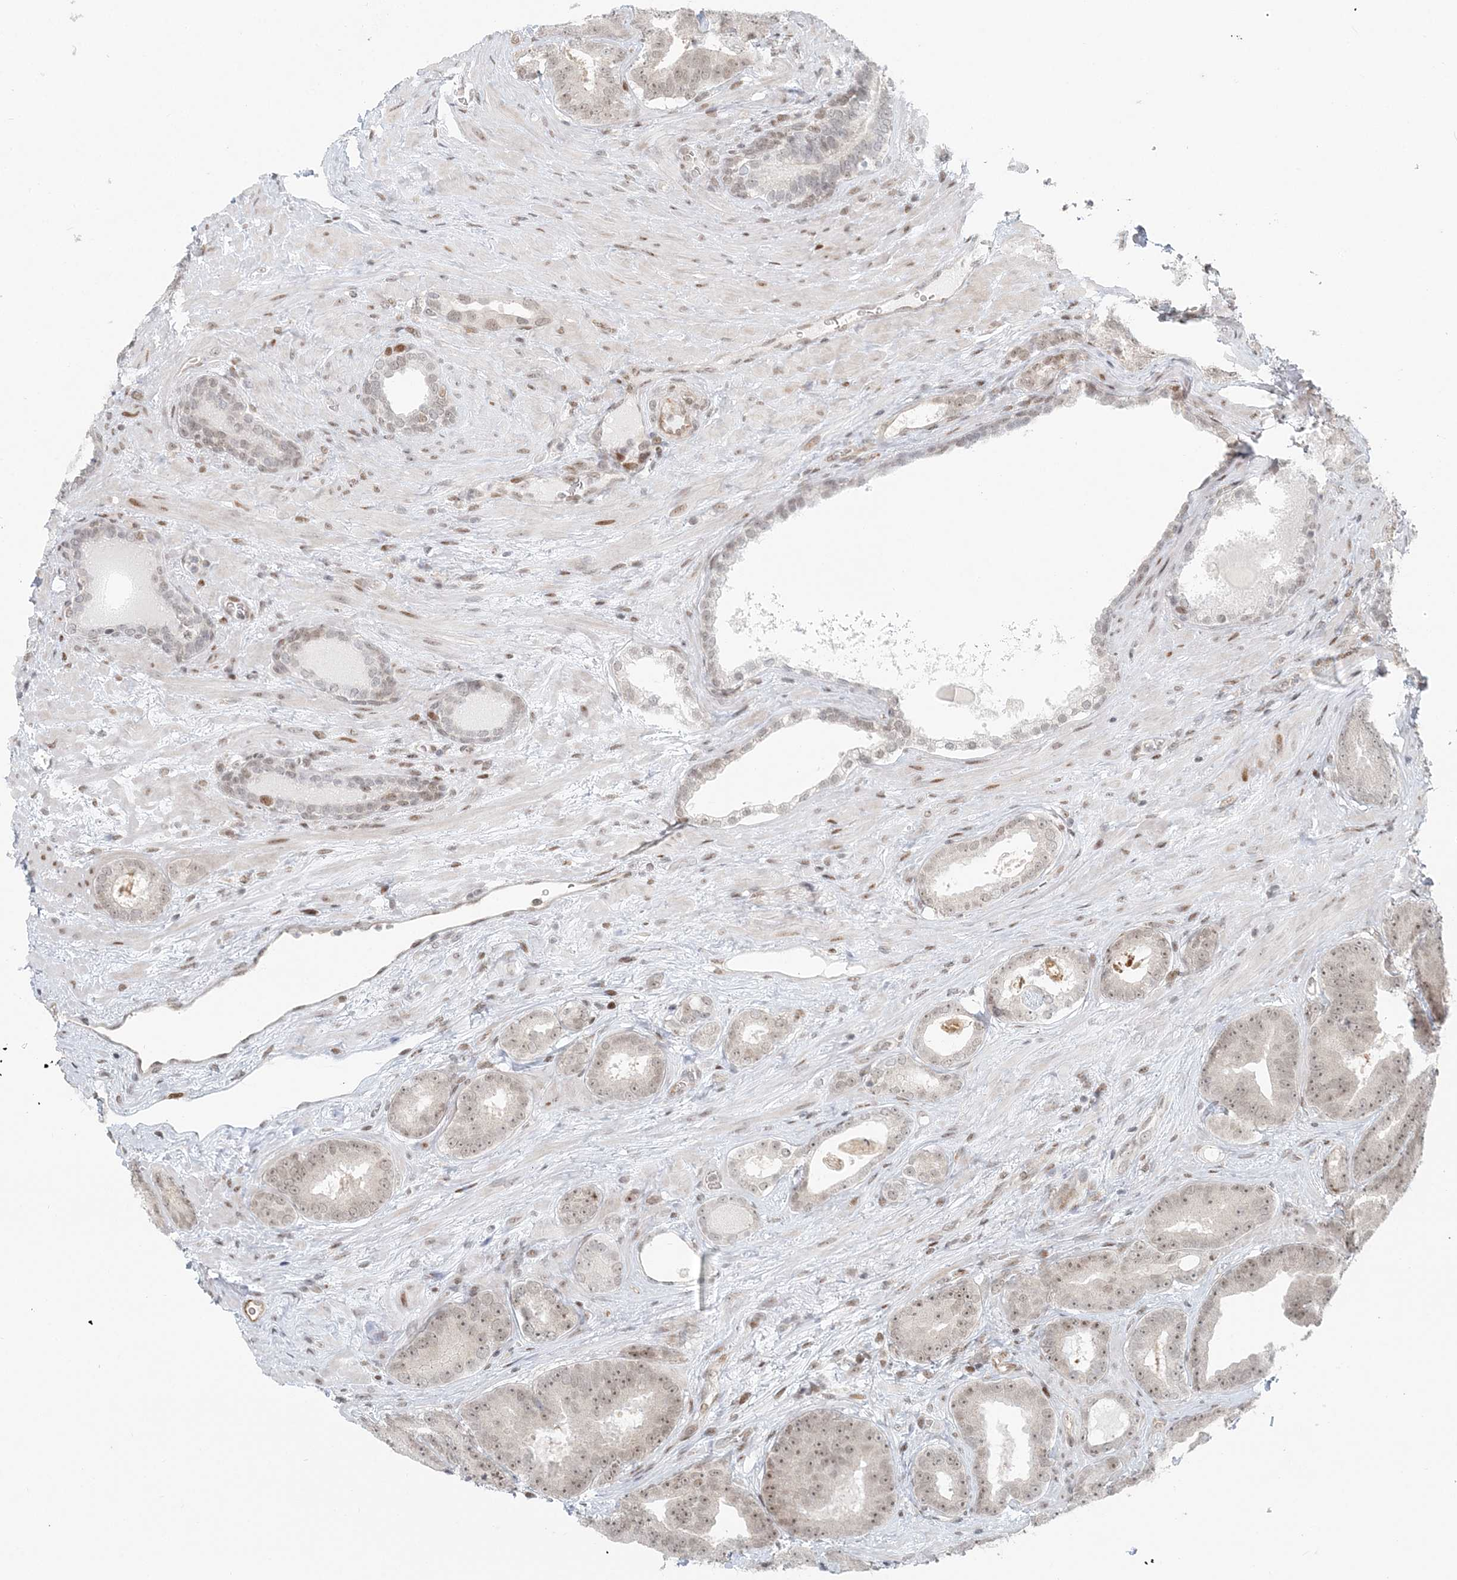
{"staining": {"intensity": "weak", "quantity": ">75%", "location": "nuclear"}, "tissue": "prostate cancer", "cell_type": "Tumor cells", "image_type": "cancer", "snomed": [{"axis": "morphology", "description": "Adenocarcinoma, High grade"}, {"axis": "topography", "description": "Prostate"}], "caption": "Immunohistochemical staining of human prostate cancer exhibits weak nuclear protein staining in approximately >75% of tumor cells.", "gene": "BAZ1B", "patient": {"sex": "male", "age": 66}}